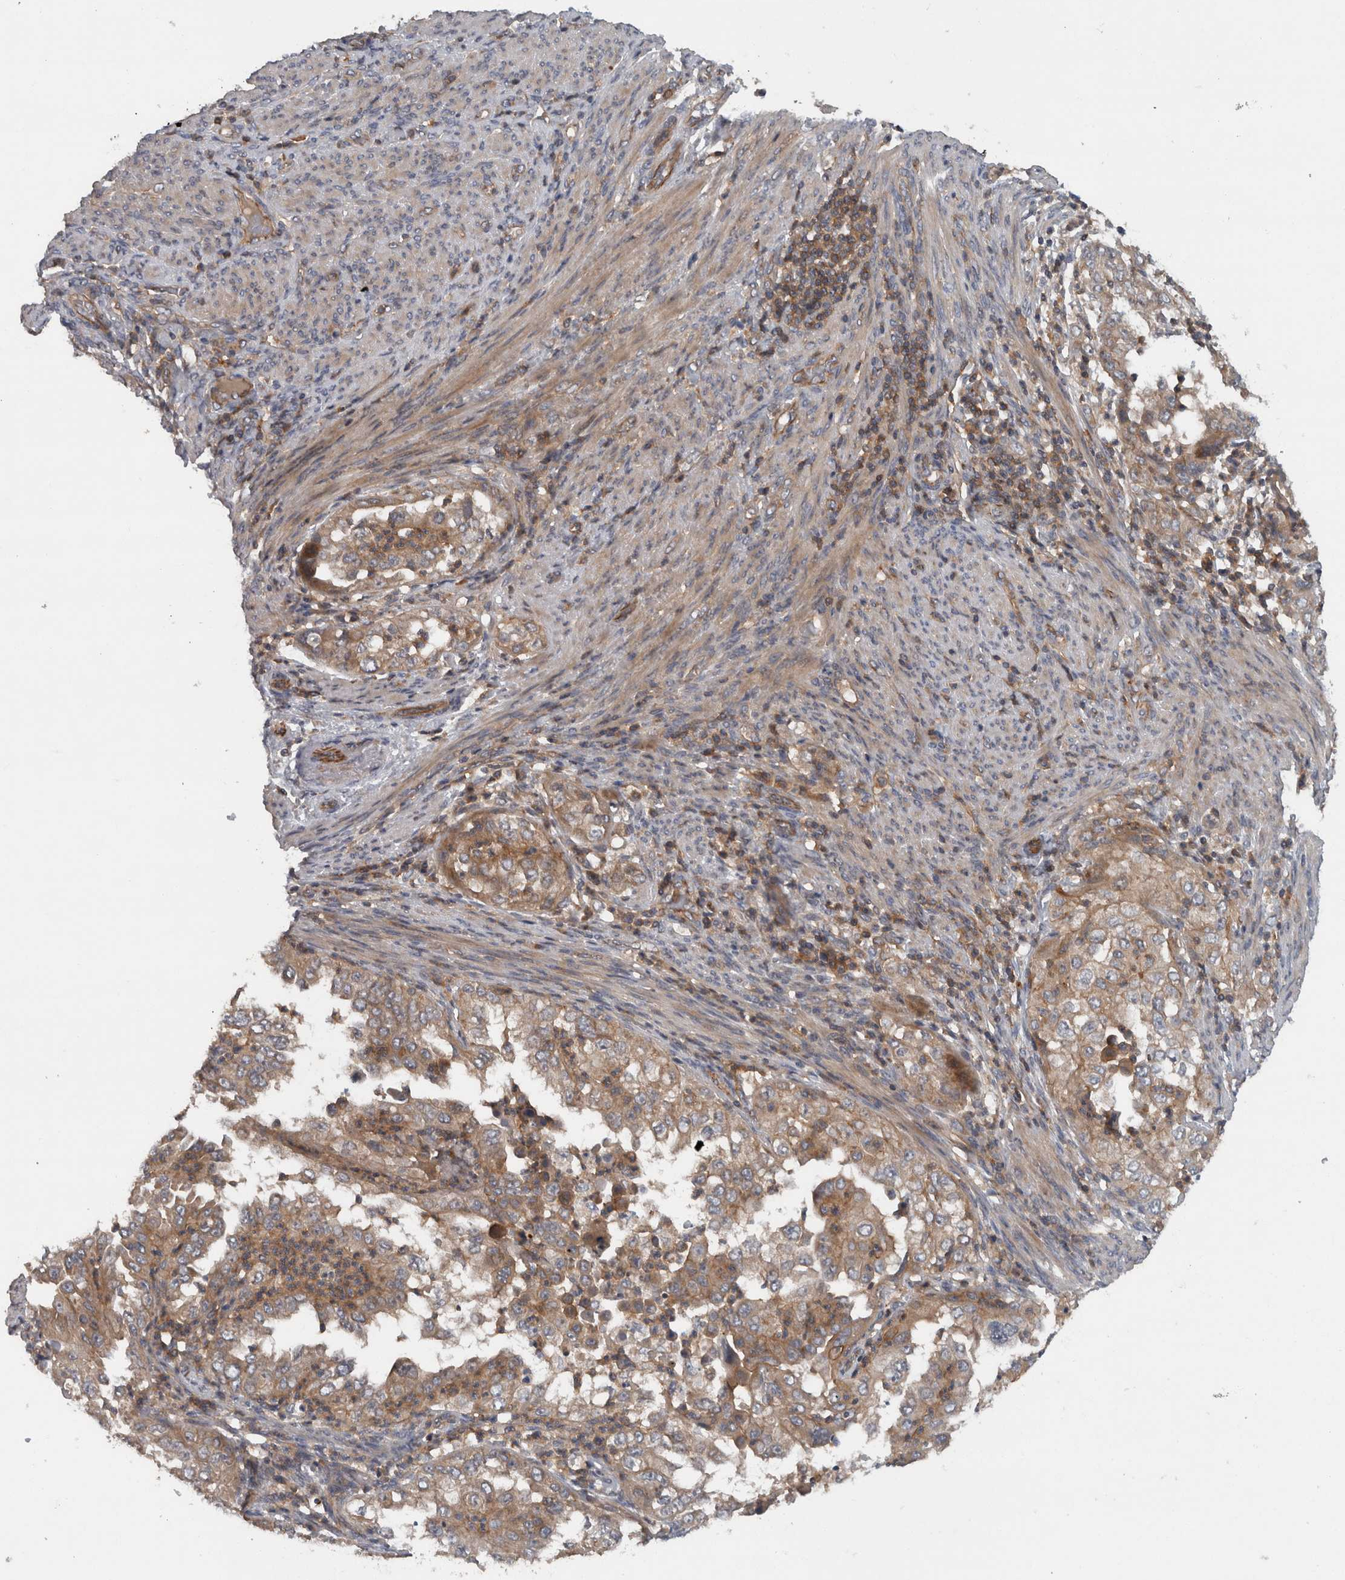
{"staining": {"intensity": "moderate", "quantity": ">75%", "location": "cytoplasmic/membranous"}, "tissue": "endometrial cancer", "cell_type": "Tumor cells", "image_type": "cancer", "snomed": [{"axis": "morphology", "description": "Adenocarcinoma, NOS"}, {"axis": "topography", "description": "Endometrium"}], "caption": "Adenocarcinoma (endometrial) tissue demonstrates moderate cytoplasmic/membranous expression in about >75% of tumor cells, visualized by immunohistochemistry. (DAB IHC with brightfield microscopy, high magnification).", "gene": "SCARA5", "patient": {"sex": "female", "age": 85}}